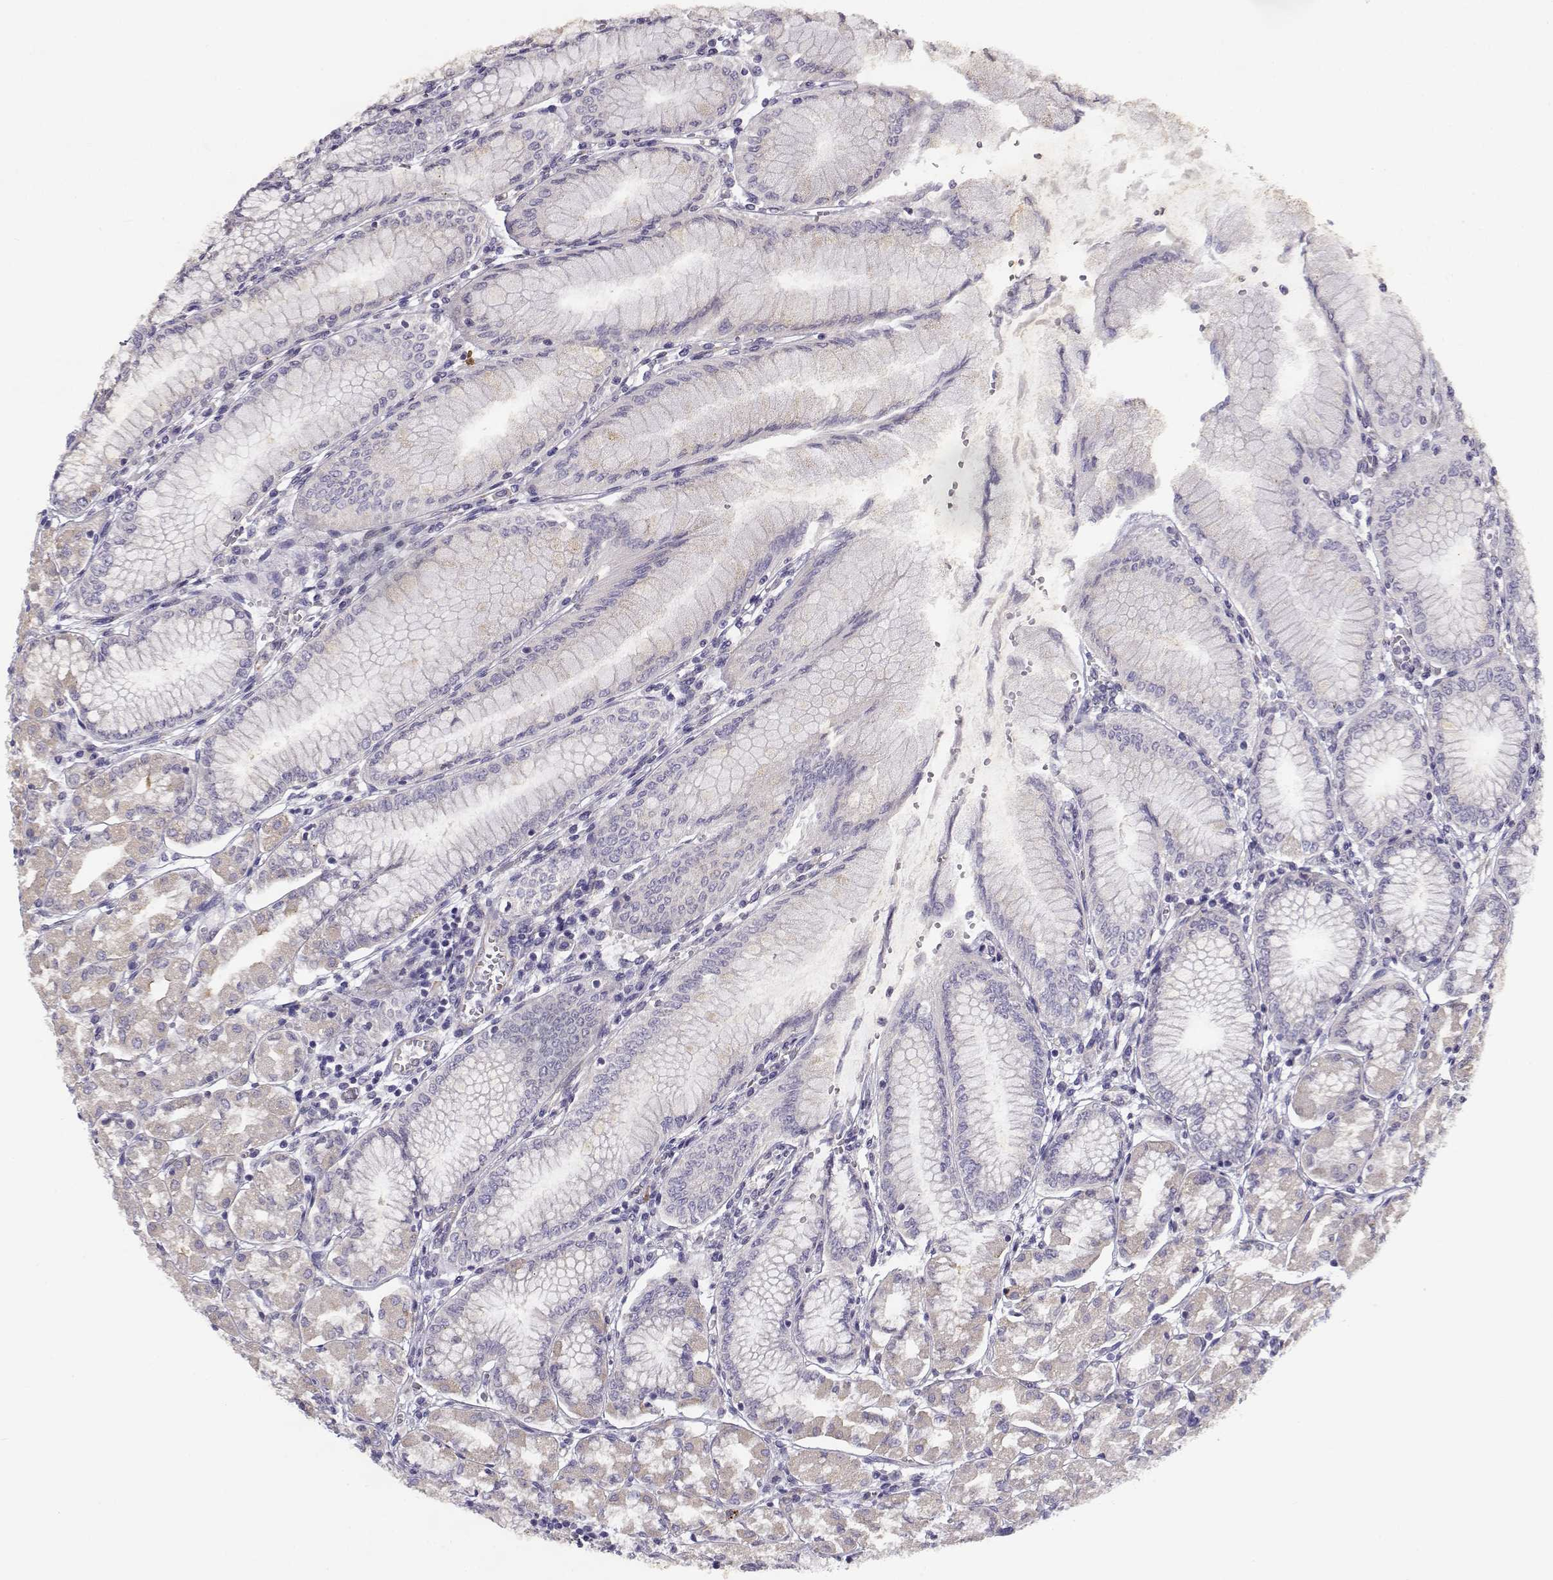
{"staining": {"intensity": "weak", "quantity": "<25%", "location": "cytoplasmic/membranous"}, "tissue": "stomach", "cell_type": "Glandular cells", "image_type": "normal", "snomed": [{"axis": "morphology", "description": "Normal tissue, NOS"}, {"axis": "topography", "description": "Skeletal muscle"}, {"axis": "topography", "description": "Stomach"}], "caption": "An image of stomach stained for a protein exhibits no brown staining in glandular cells. (Brightfield microscopy of DAB IHC at high magnification).", "gene": "BEND6", "patient": {"sex": "female", "age": 57}}